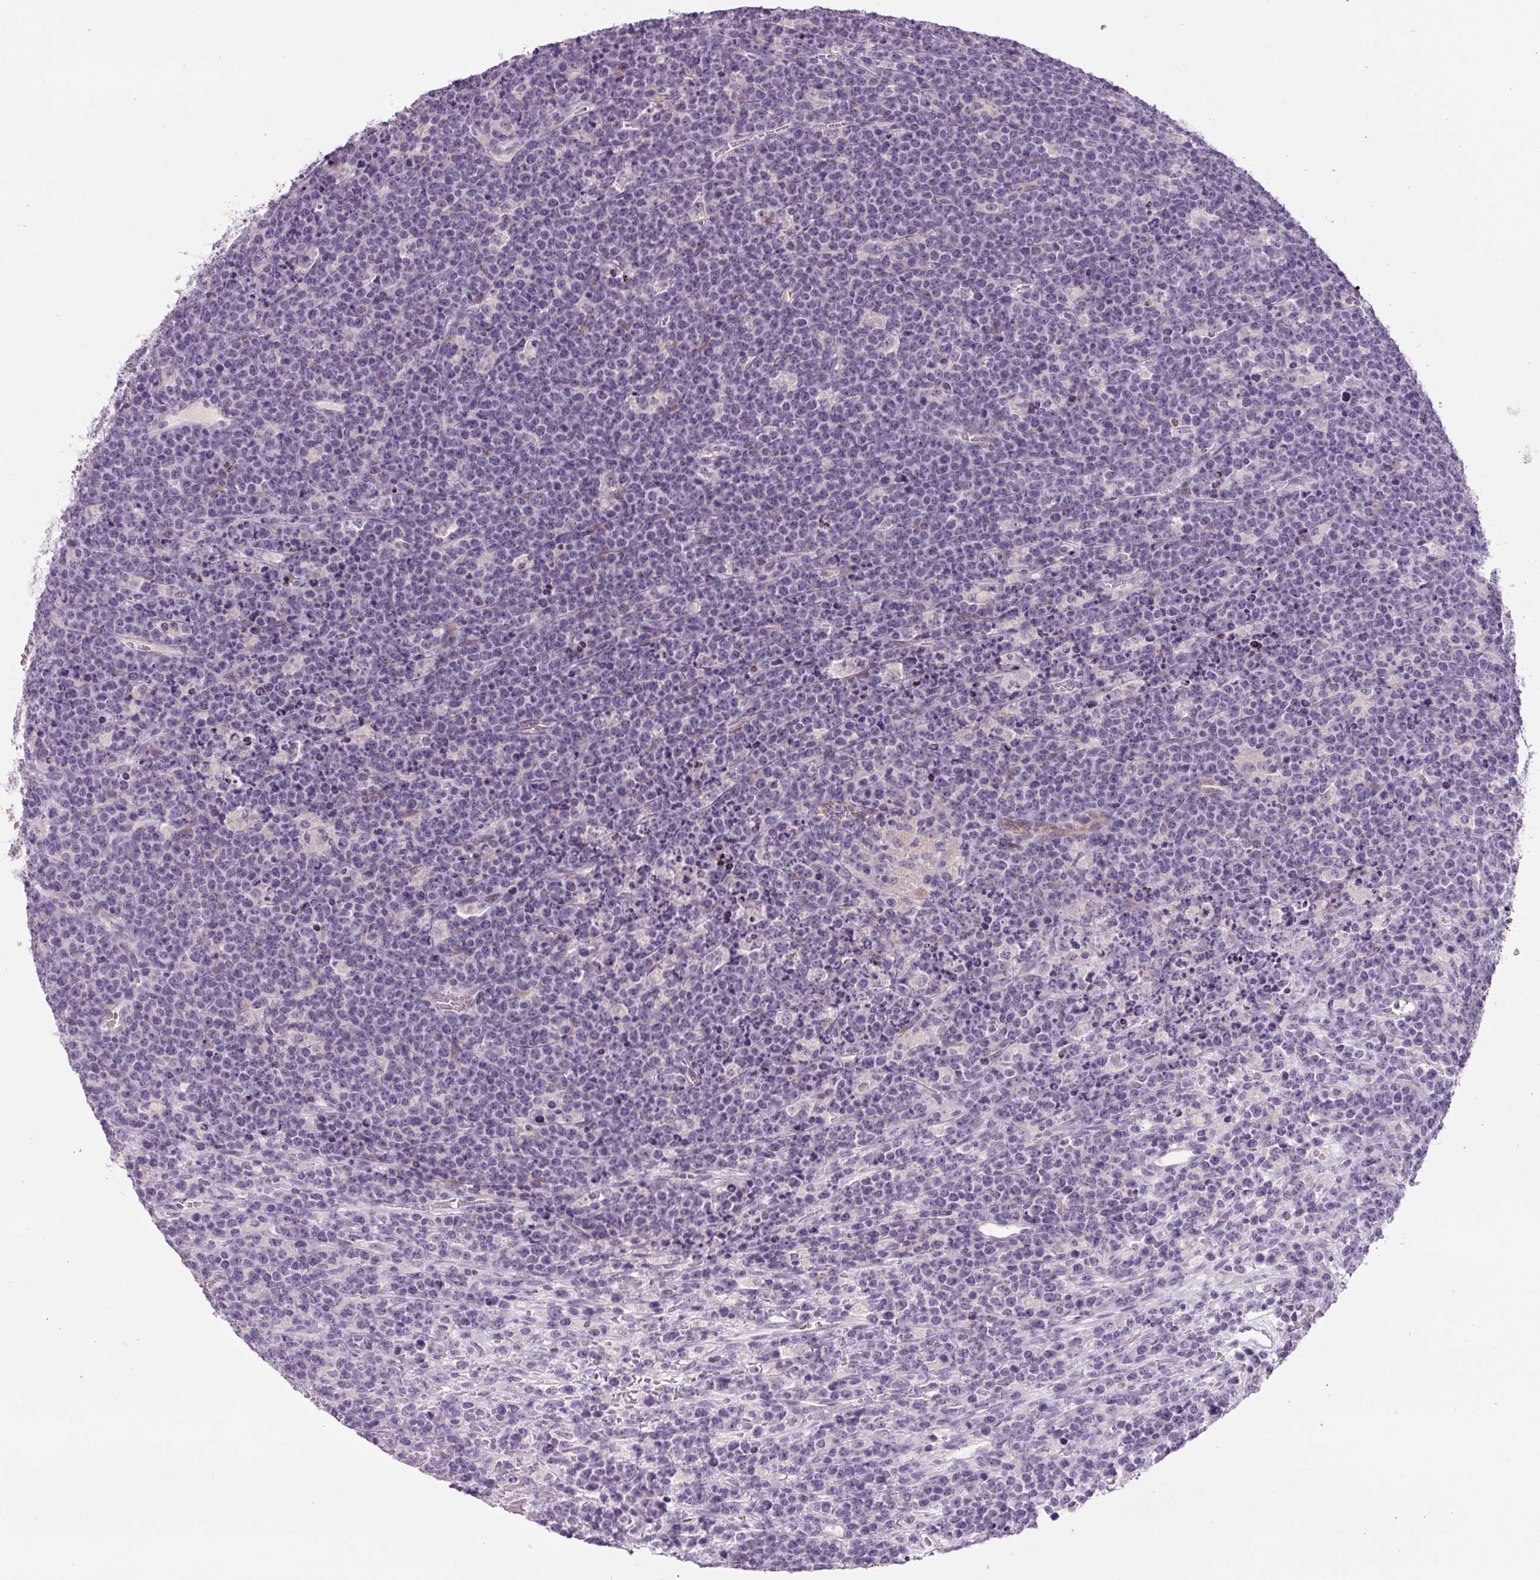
{"staining": {"intensity": "negative", "quantity": "none", "location": "none"}, "tissue": "lymphoma", "cell_type": "Tumor cells", "image_type": "cancer", "snomed": [{"axis": "morphology", "description": "Malignant lymphoma, non-Hodgkin's type, High grade"}, {"axis": "topography", "description": "Ovary"}], "caption": "Photomicrograph shows no significant protein staining in tumor cells of lymphoma.", "gene": "YIF1B", "patient": {"sex": "female", "age": 56}}